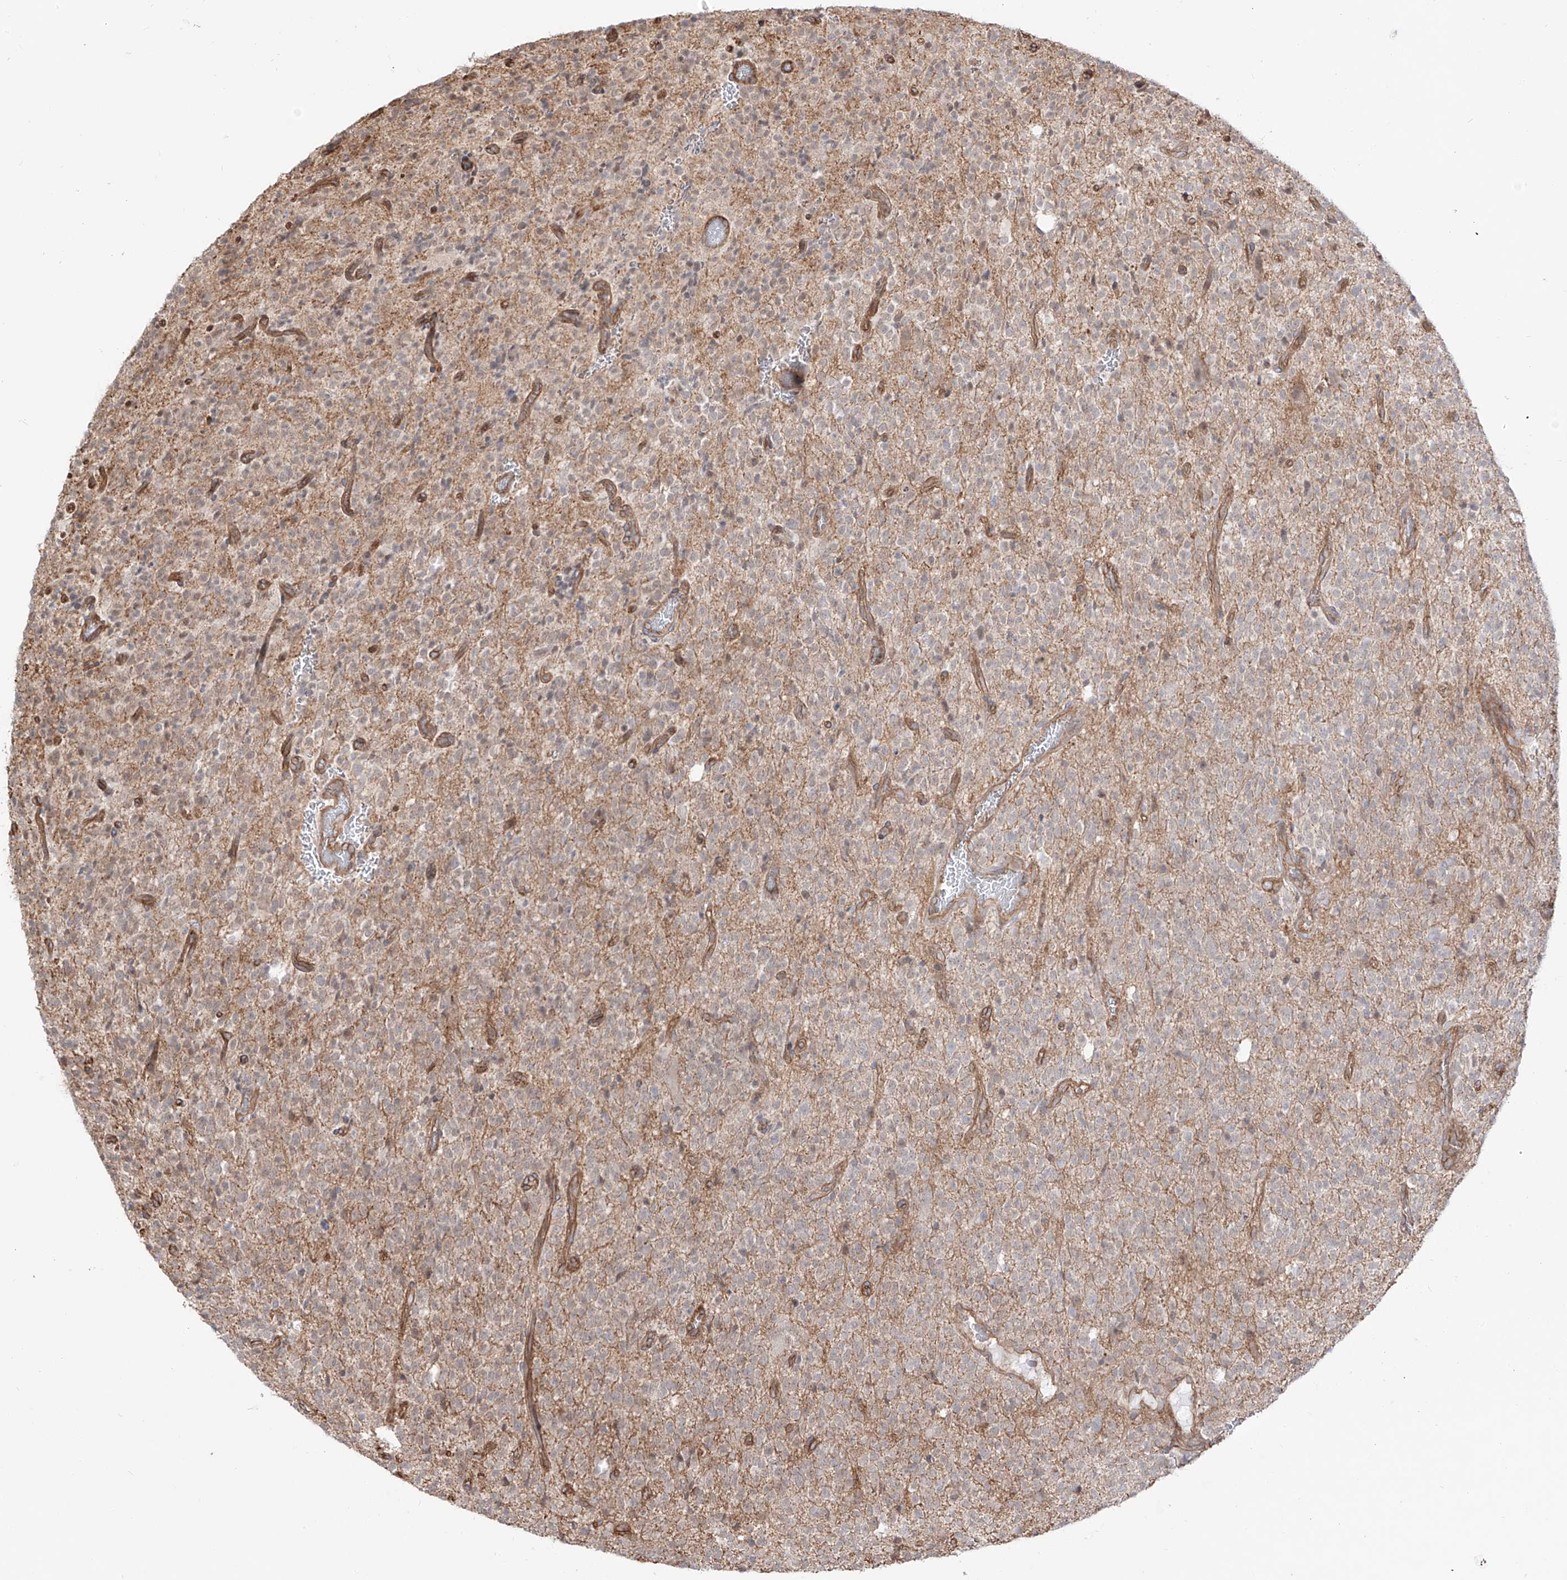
{"staining": {"intensity": "negative", "quantity": "none", "location": "none"}, "tissue": "glioma", "cell_type": "Tumor cells", "image_type": "cancer", "snomed": [{"axis": "morphology", "description": "Glioma, malignant, High grade"}, {"axis": "topography", "description": "Brain"}], "caption": "DAB (3,3'-diaminobenzidine) immunohistochemical staining of human glioma exhibits no significant staining in tumor cells. The staining was performed using DAB (3,3'-diaminobenzidine) to visualize the protein expression in brown, while the nuclei were stained in blue with hematoxylin (Magnification: 20x).", "gene": "ZNF180", "patient": {"sex": "male", "age": 34}}